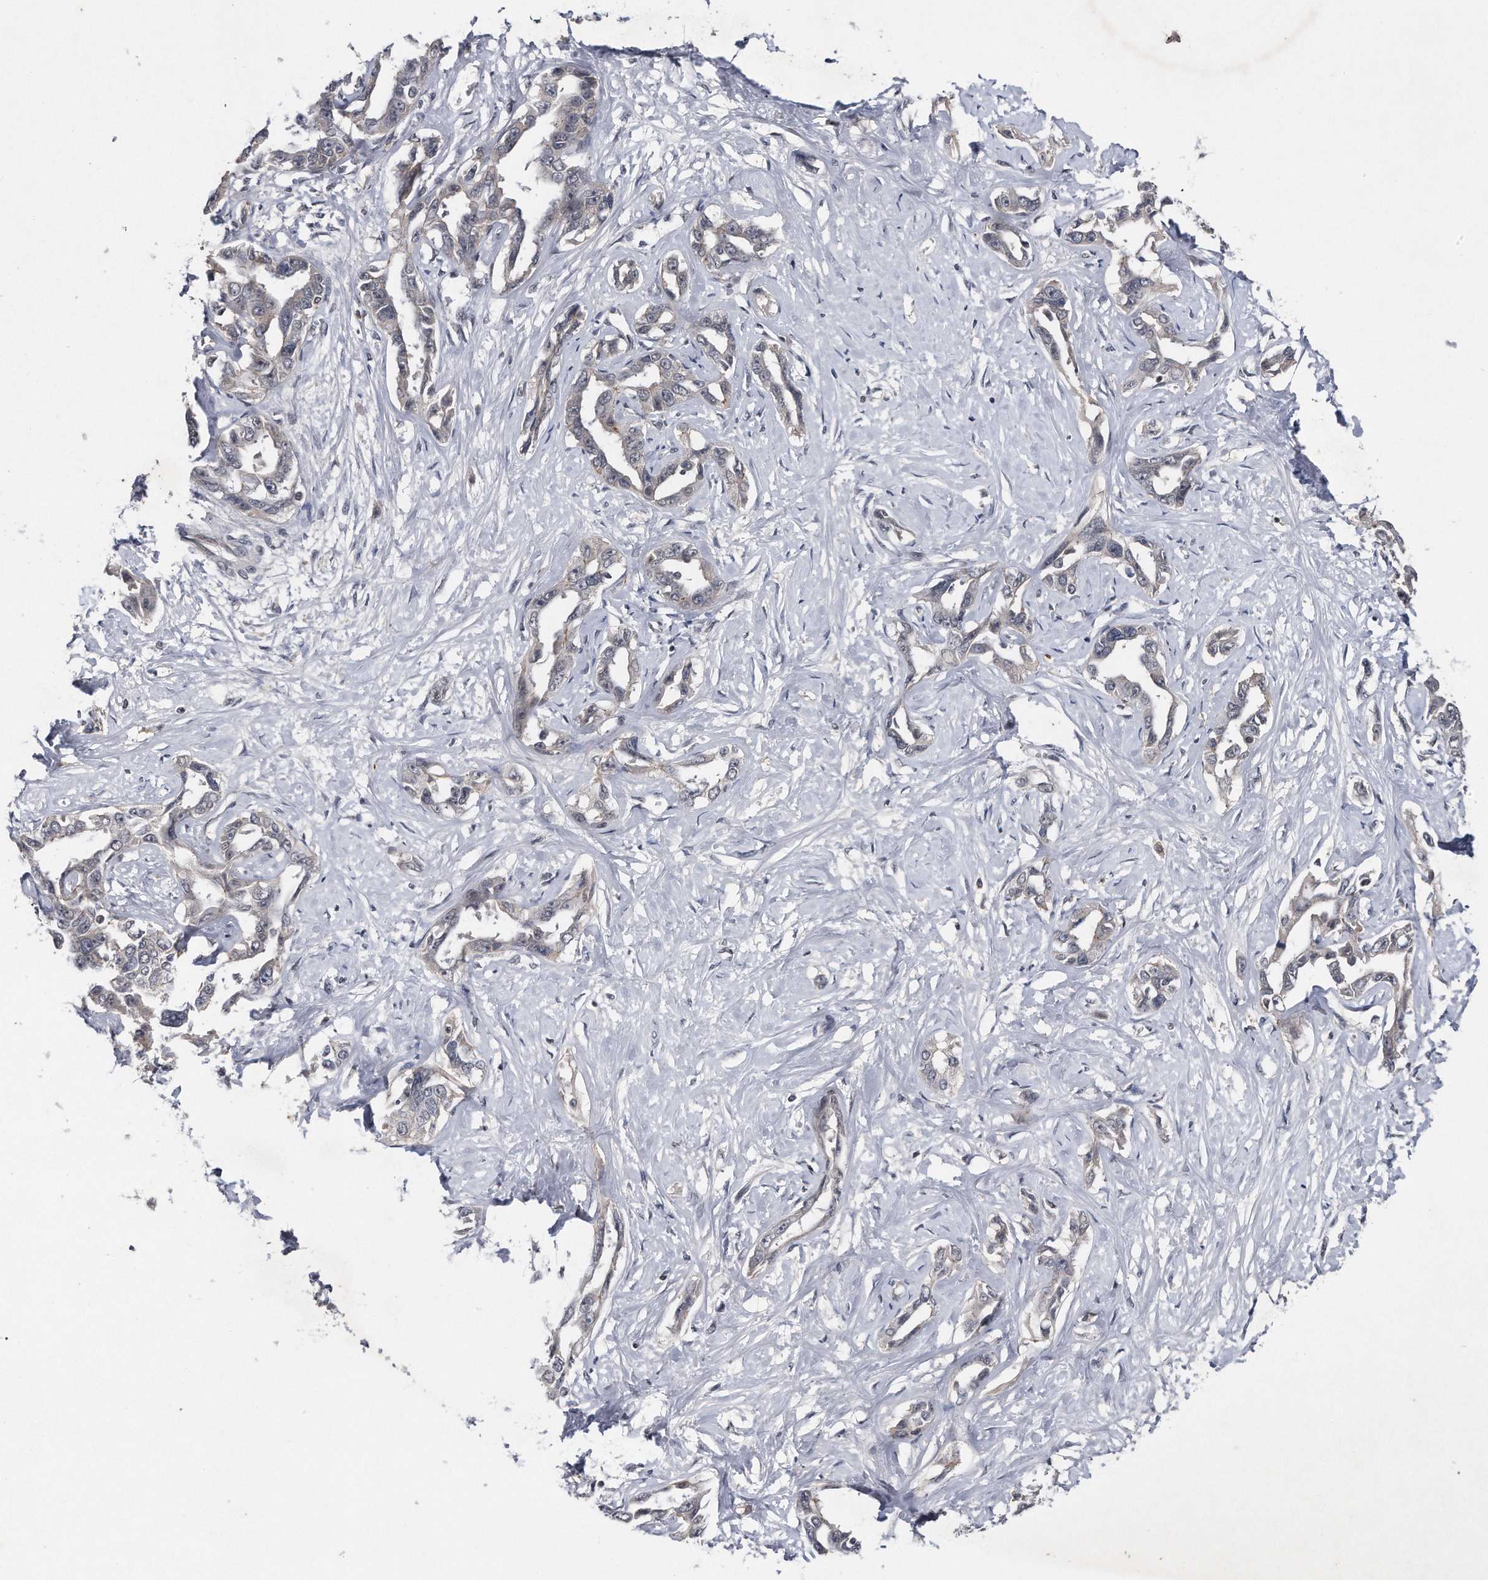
{"staining": {"intensity": "weak", "quantity": "<25%", "location": "cytoplasmic/membranous"}, "tissue": "liver cancer", "cell_type": "Tumor cells", "image_type": "cancer", "snomed": [{"axis": "morphology", "description": "Cholangiocarcinoma"}, {"axis": "topography", "description": "Liver"}], "caption": "Immunohistochemical staining of human liver cancer displays no significant positivity in tumor cells. (DAB (3,3'-diaminobenzidine) immunohistochemistry (IHC), high magnification).", "gene": "VIRMA", "patient": {"sex": "male", "age": 59}}